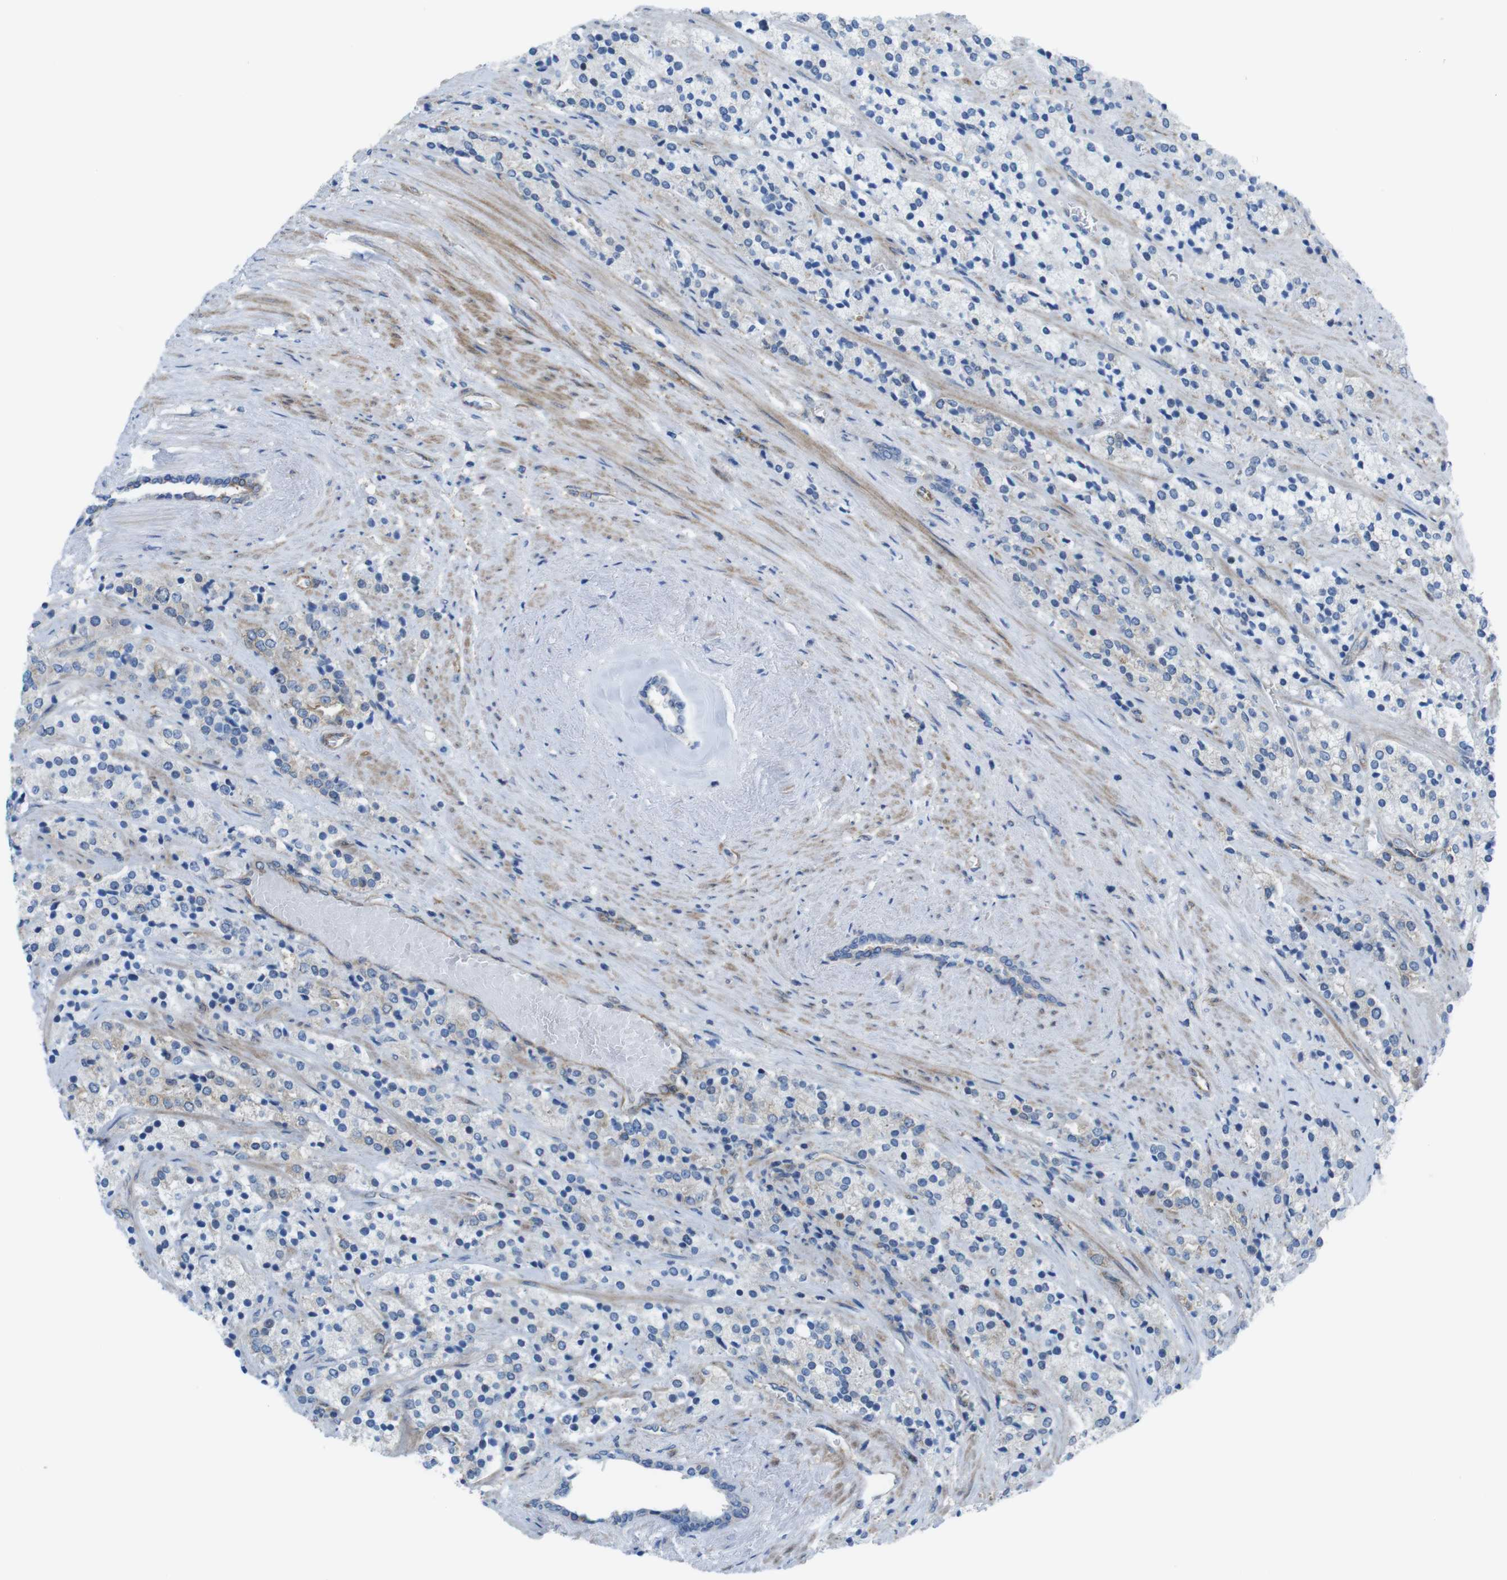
{"staining": {"intensity": "negative", "quantity": "none", "location": "none"}, "tissue": "prostate cancer", "cell_type": "Tumor cells", "image_type": "cancer", "snomed": [{"axis": "morphology", "description": "Adenocarcinoma, High grade"}, {"axis": "topography", "description": "Prostate"}], "caption": "This image is of high-grade adenocarcinoma (prostate) stained with immunohistochemistry (IHC) to label a protein in brown with the nuclei are counter-stained blue. There is no staining in tumor cells.", "gene": "DIAPH2", "patient": {"sex": "male", "age": 71}}